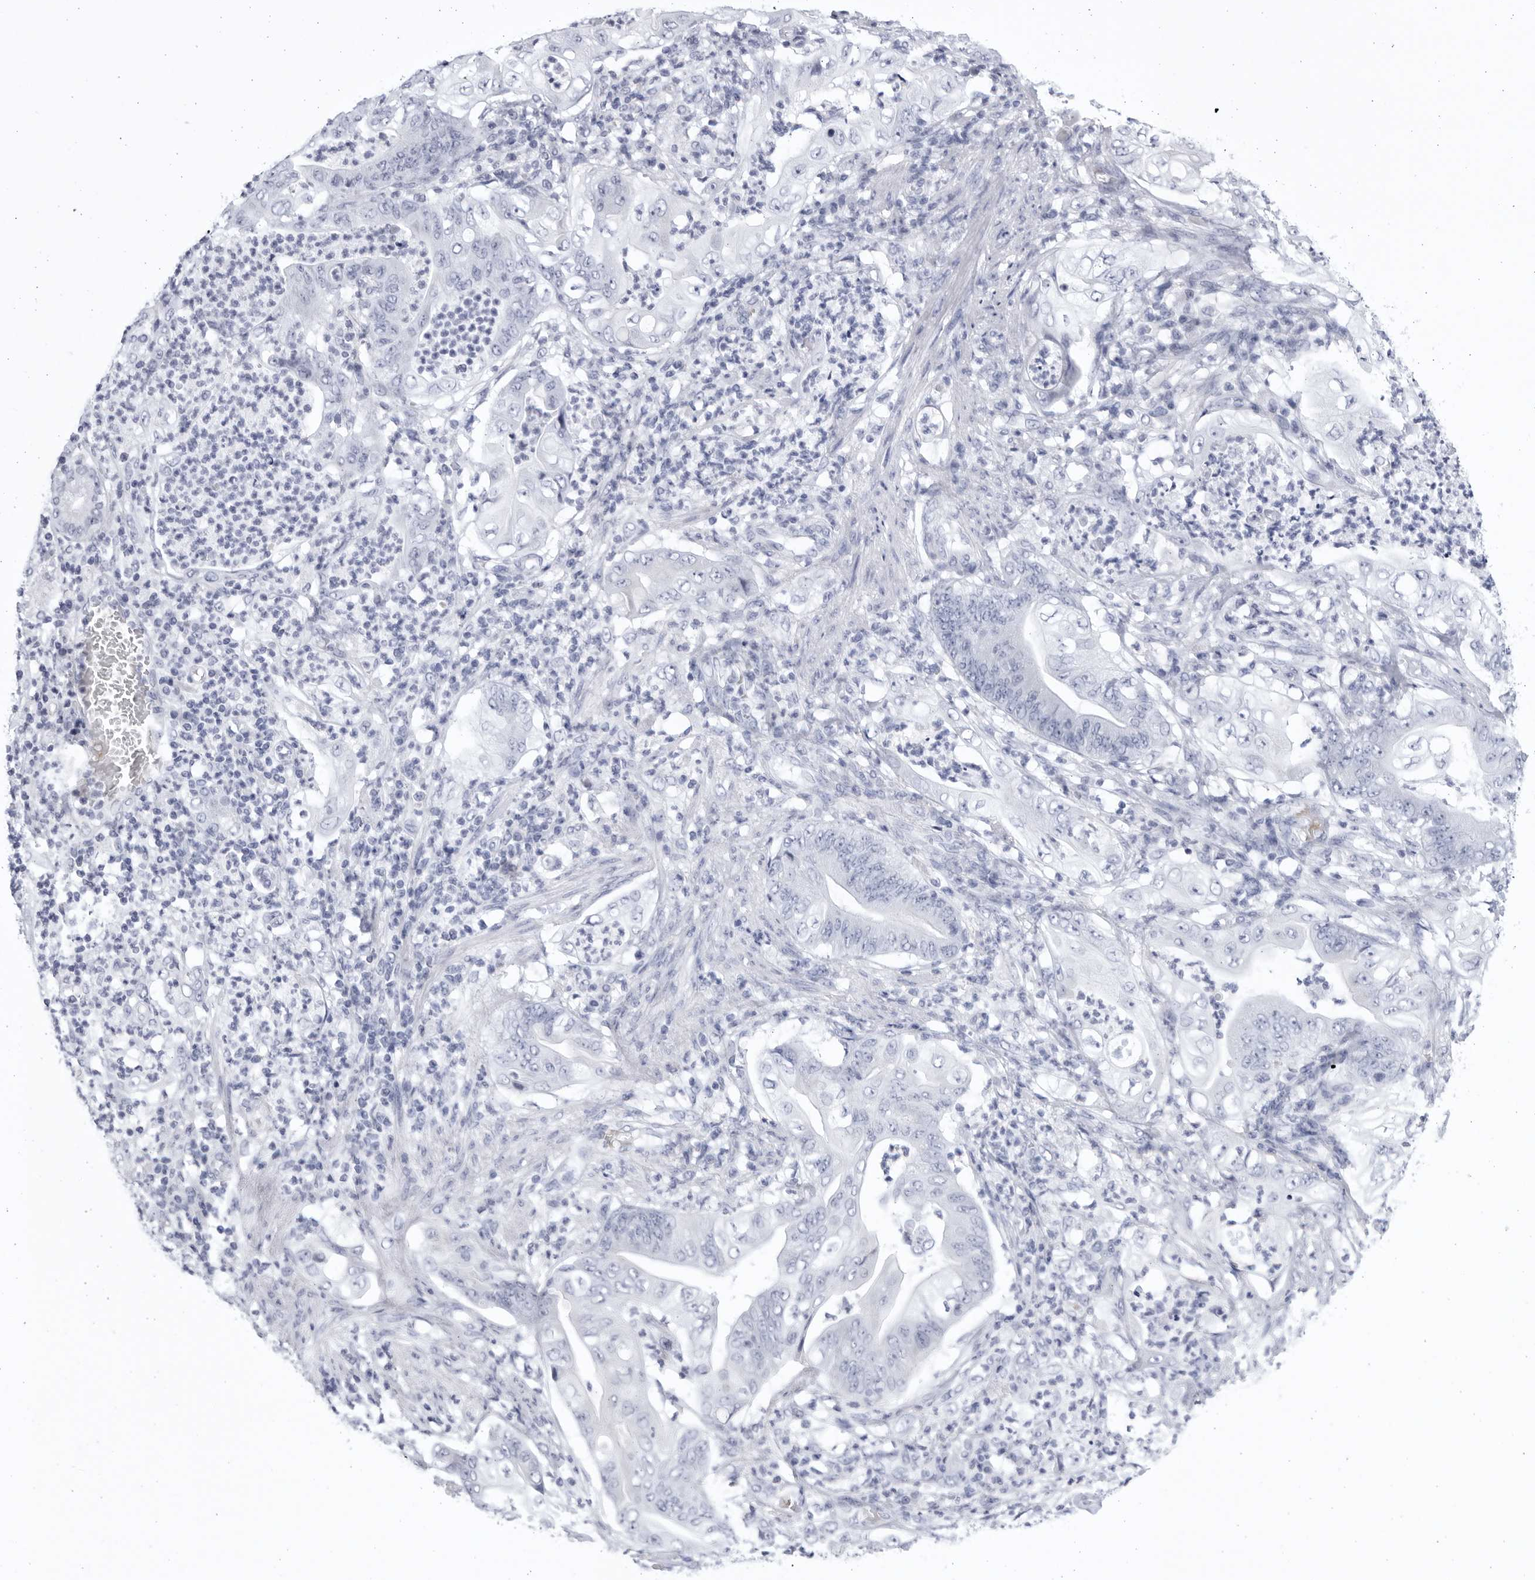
{"staining": {"intensity": "negative", "quantity": "none", "location": "none"}, "tissue": "stomach cancer", "cell_type": "Tumor cells", "image_type": "cancer", "snomed": [{"axis": "morphology", "description": "Adenocarcinoma, NOS"}, {"axis": "topography", "description": "Stomach"}], "caption": "There is no significant staining in tumor cells of stomach cancer (adenocarcinoma). (DAB immunohistochemistry visualized using brightfield microscopy, high magnification).", "gene": "CCDC181", "patient": {"sex": "female", "age": 73}}